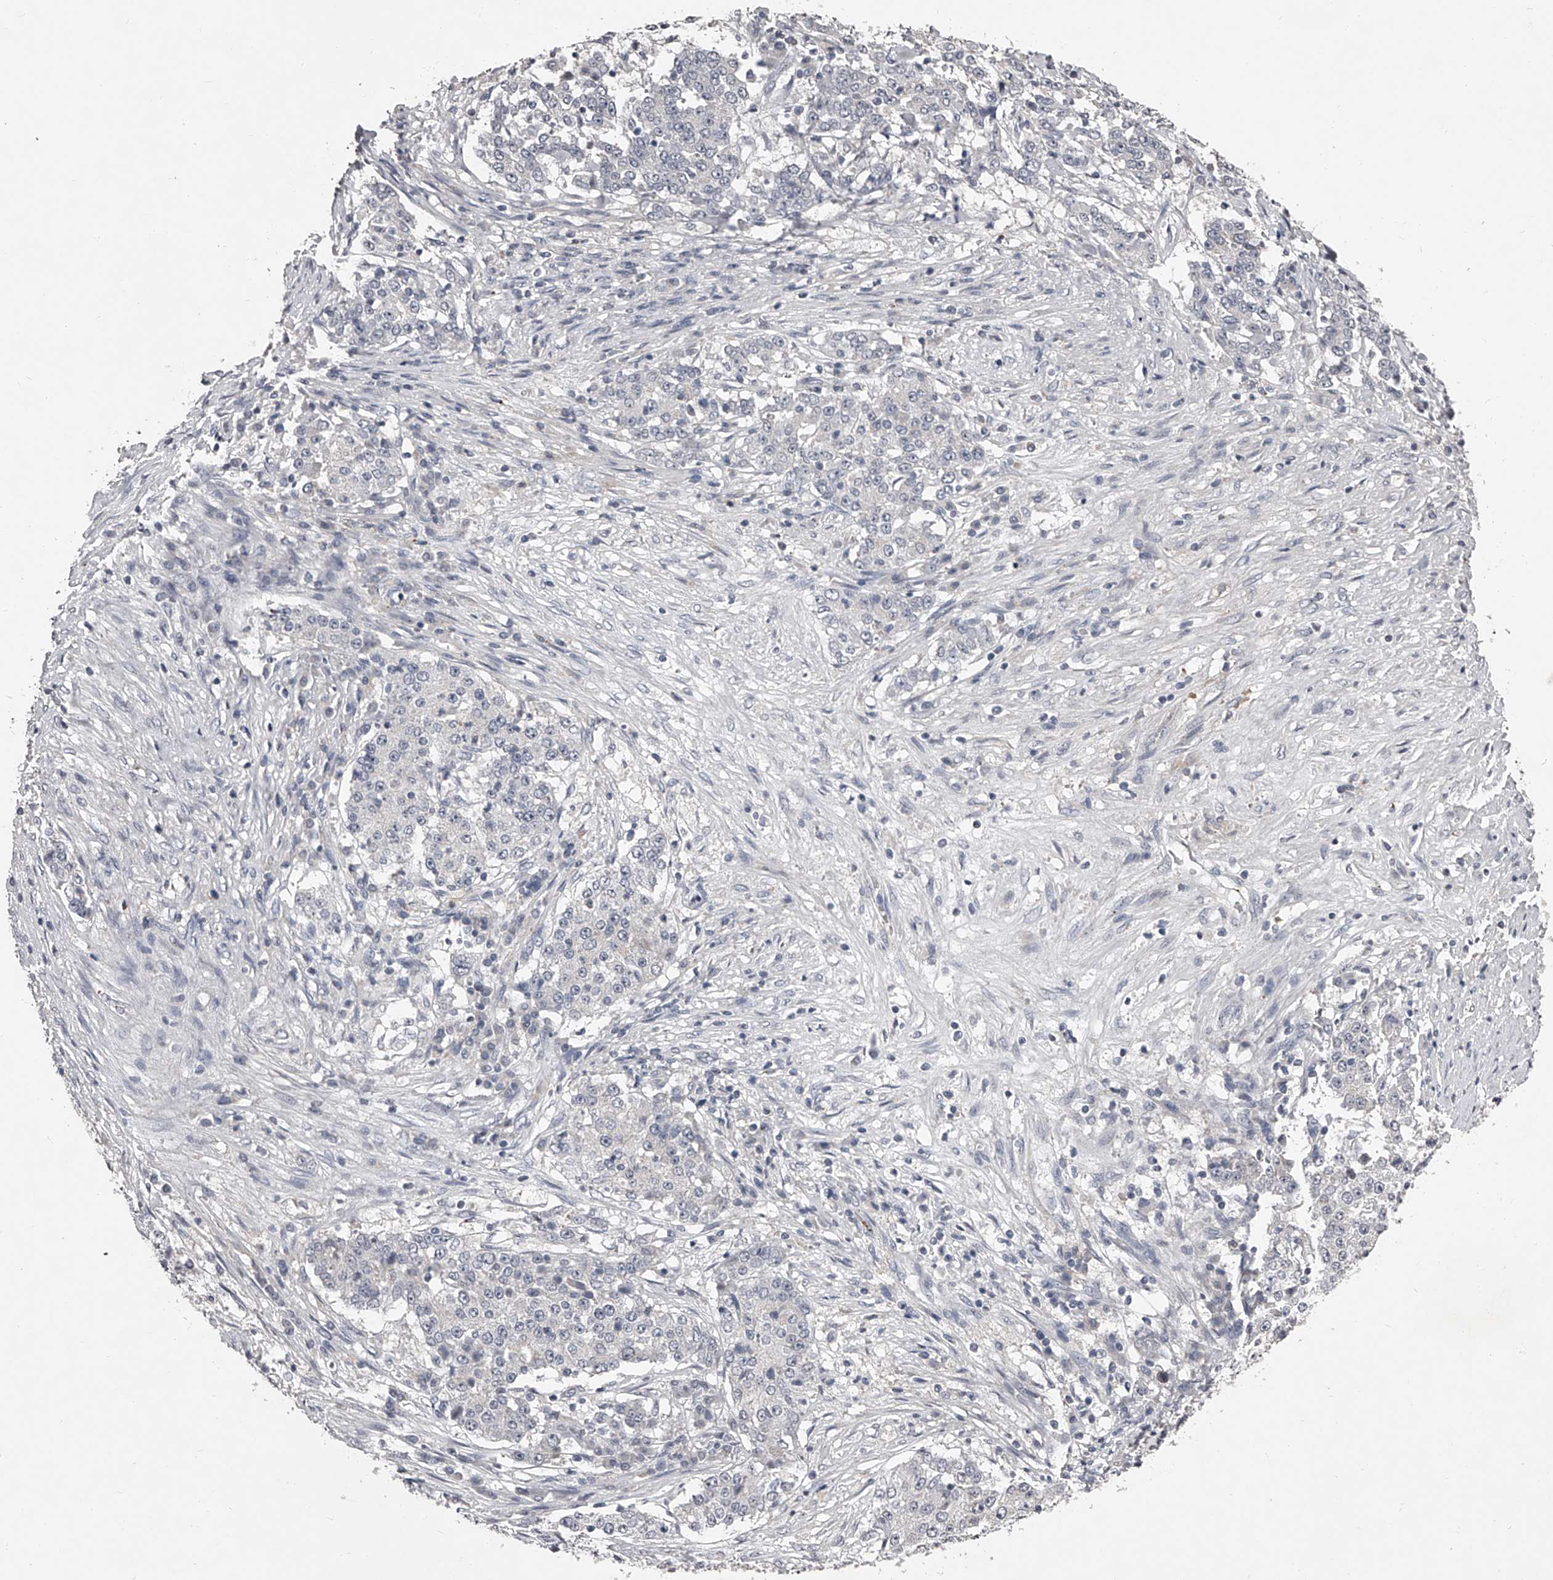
{"staining": {"intensity": "negative", "quantity": "none", "location": "none"}, "tissue": "stomach cancer", "cell_type": "Tumor cells", "image_type": "cancer", "snomed": [{"axis": "morphology", "description": "Adenocarcinoma, NOS"}, {"axis": "topography", "description": "Stomach"}], "caption": "There is no significant expression in tumor cells of stomach adenocarcinoma.", "gene": "NT5DC1", "patient": {"sex": "male", "age": 59}}